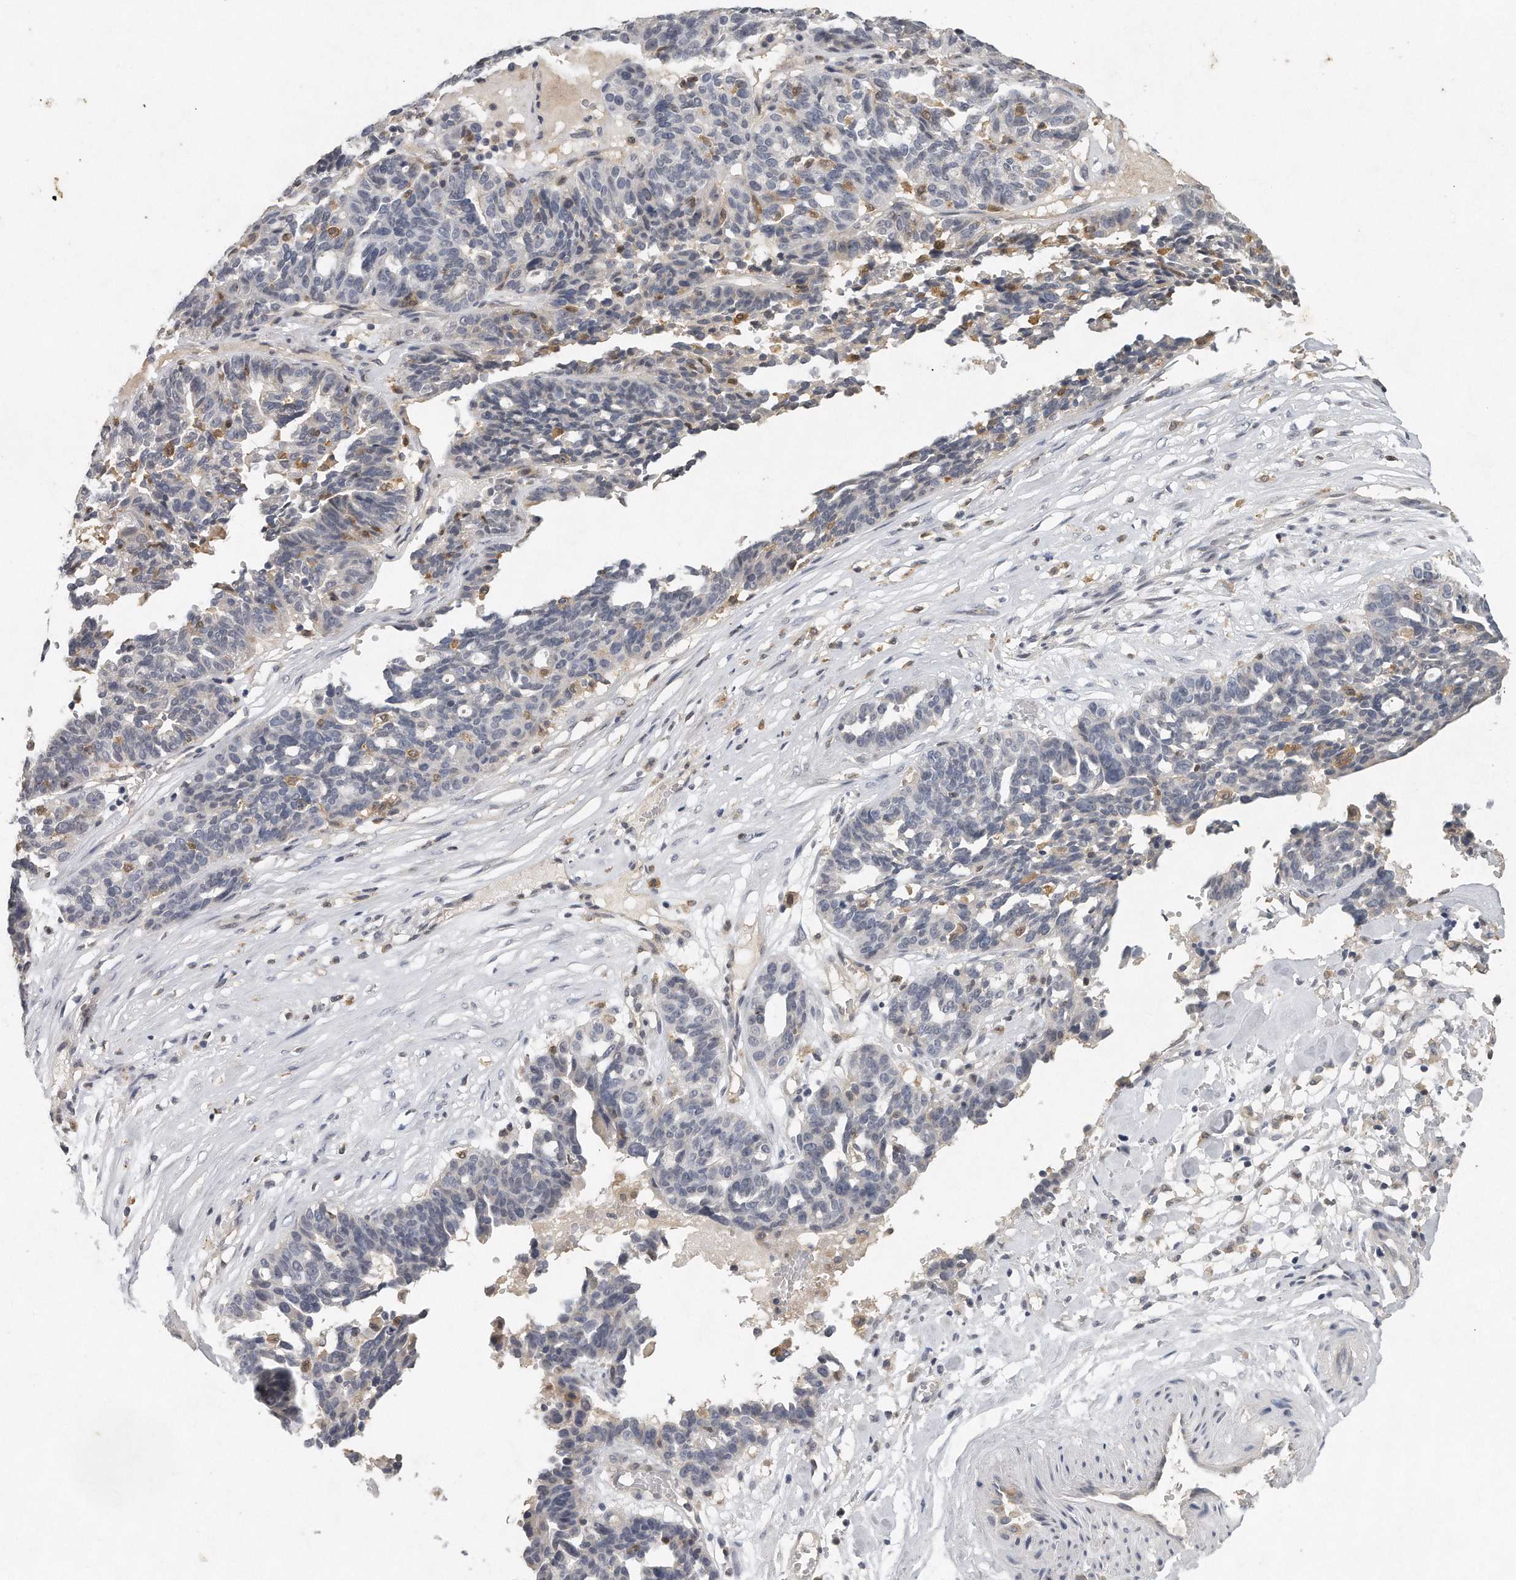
{"staining": {"intensity": "negative", "quantity": "none", "location": "none"}, "tissue": "ovarian cancer", "cell_type": "Tumor cells", "image_type": "cancer", "snomed": [{"axis": "morphology", "description": "Cystadenocarcinoma, serous, NOS"}, {"axis": "topography", "description": "Ovary"}], "caption": "Ovarian cancer (serous cystadenocarcinoma) stained for a protein using immunohistochemistry (IHC) exhibits no expression tumor cells.", "gene": "CAMK1", "patient": {"sex": "female", "age": 59}}